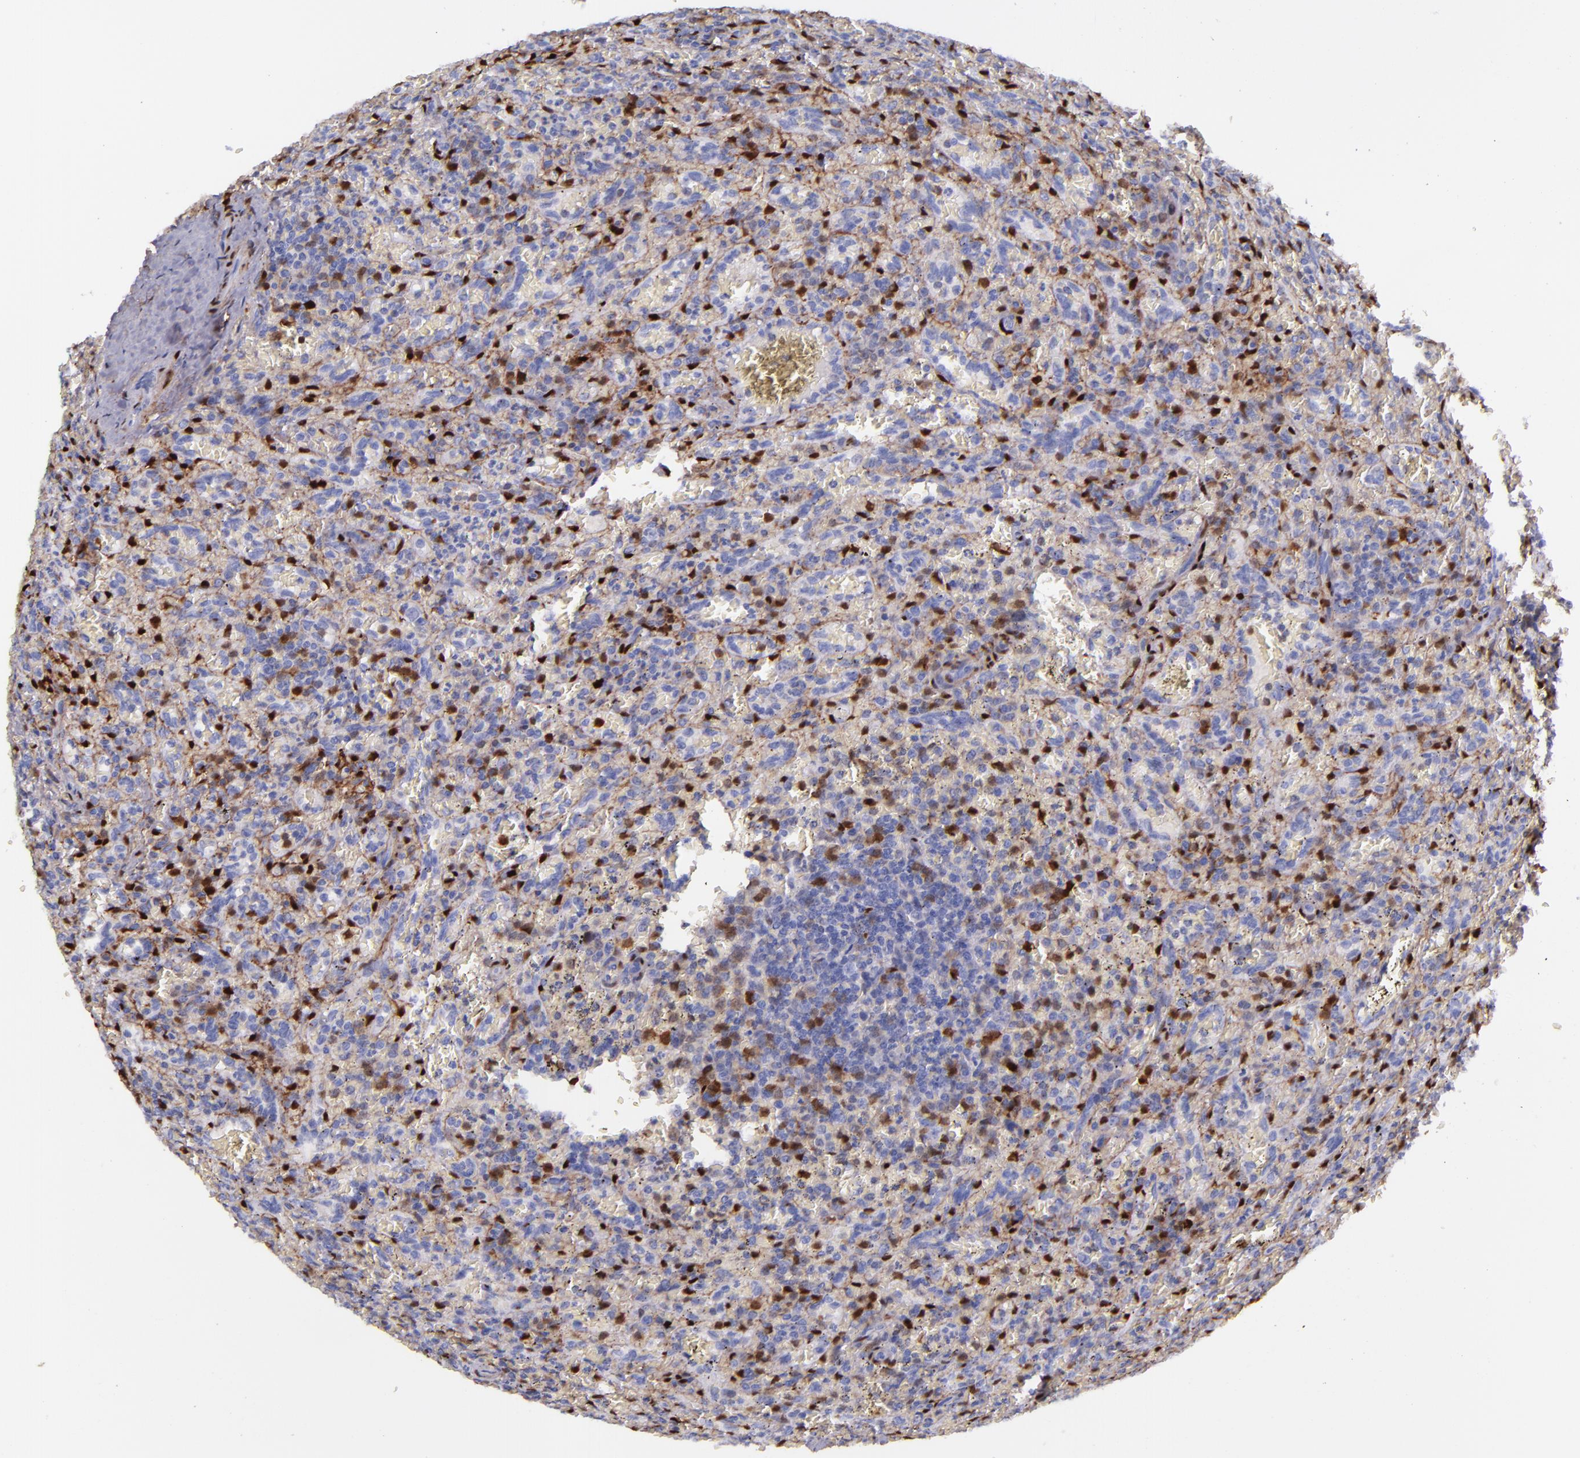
{"staining": {"intensity": "negative", "quantity": "none", "location": "none"}, "tissue": "lymphoma", "cell_type": "Tumor cells", "image_type": "cancer", "snomed": [{"axis": "morphology", "description": "Malignant lymphoma, non-Hodgkin's type, Low grade"}, {"axis": "topography", "description": "Spleen"}], "caption": "A micrograph of lymphoma stained for a protein displays no brown staining in tumor cells.", "gene": "LGALS1", "patient": {"sex": "female", "age": 64}}